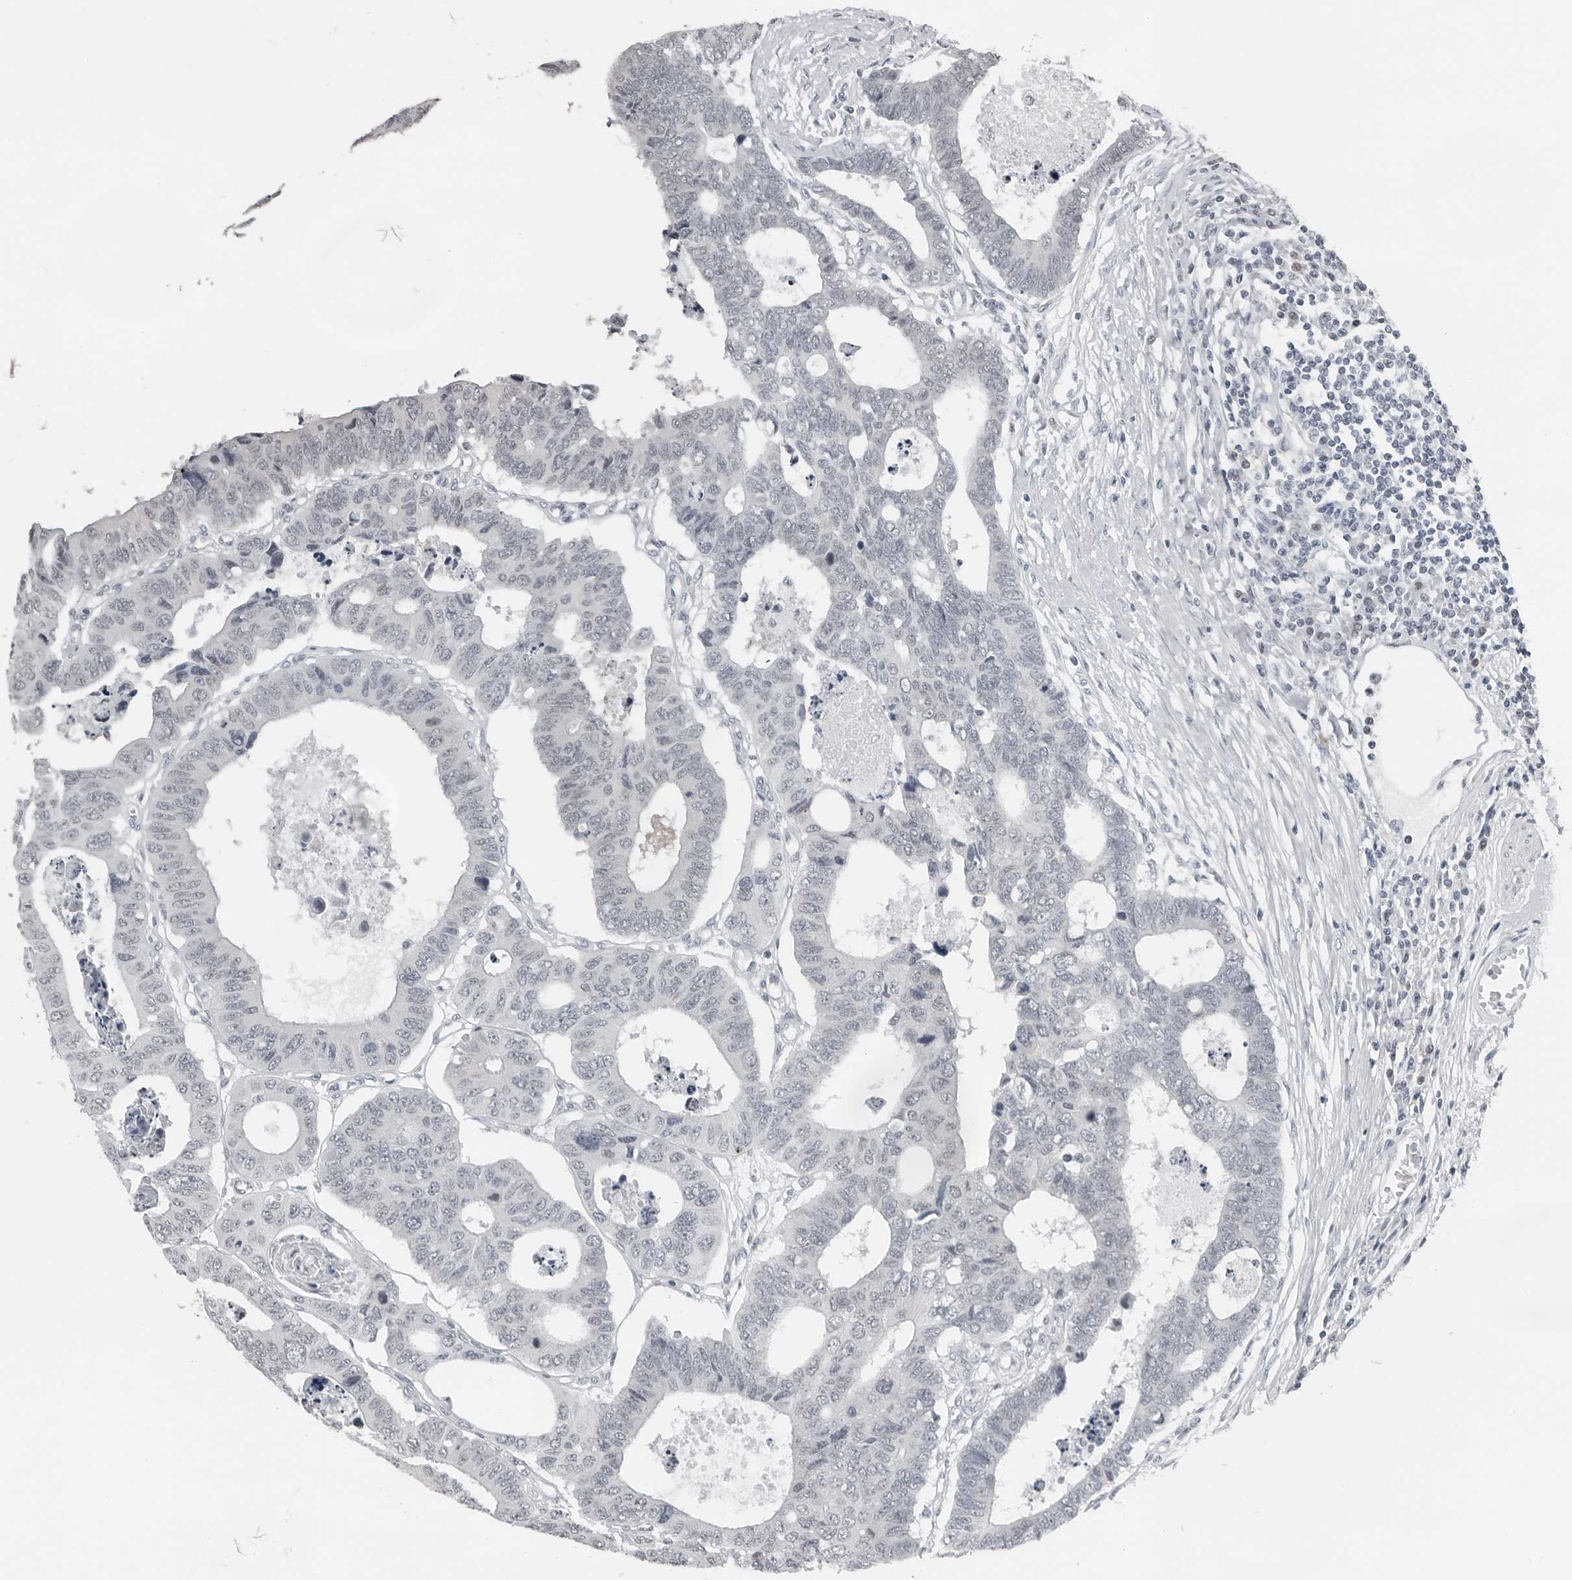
{"staining": {"intensity": "negative", "quantity": "none", "location": "none"}, "tissue": "colorectal cancer", "cell_type": "Tumor cells", "image_type": "cancer", "snomed": [{"axis": "morphology", "description": "Adenocarcinoma, NOS"}, {"axis": "topography", "description": "Rectum"}], "caption": "Immunohistochemistry (IHC) micrograph of human colorectal cancer (adenocarcinoma) stained for a protein (brown), which demonstrates no staining in tumor cells.", "gene": "PPP1R42", "patient": {"sex": "male", "age": 84}}